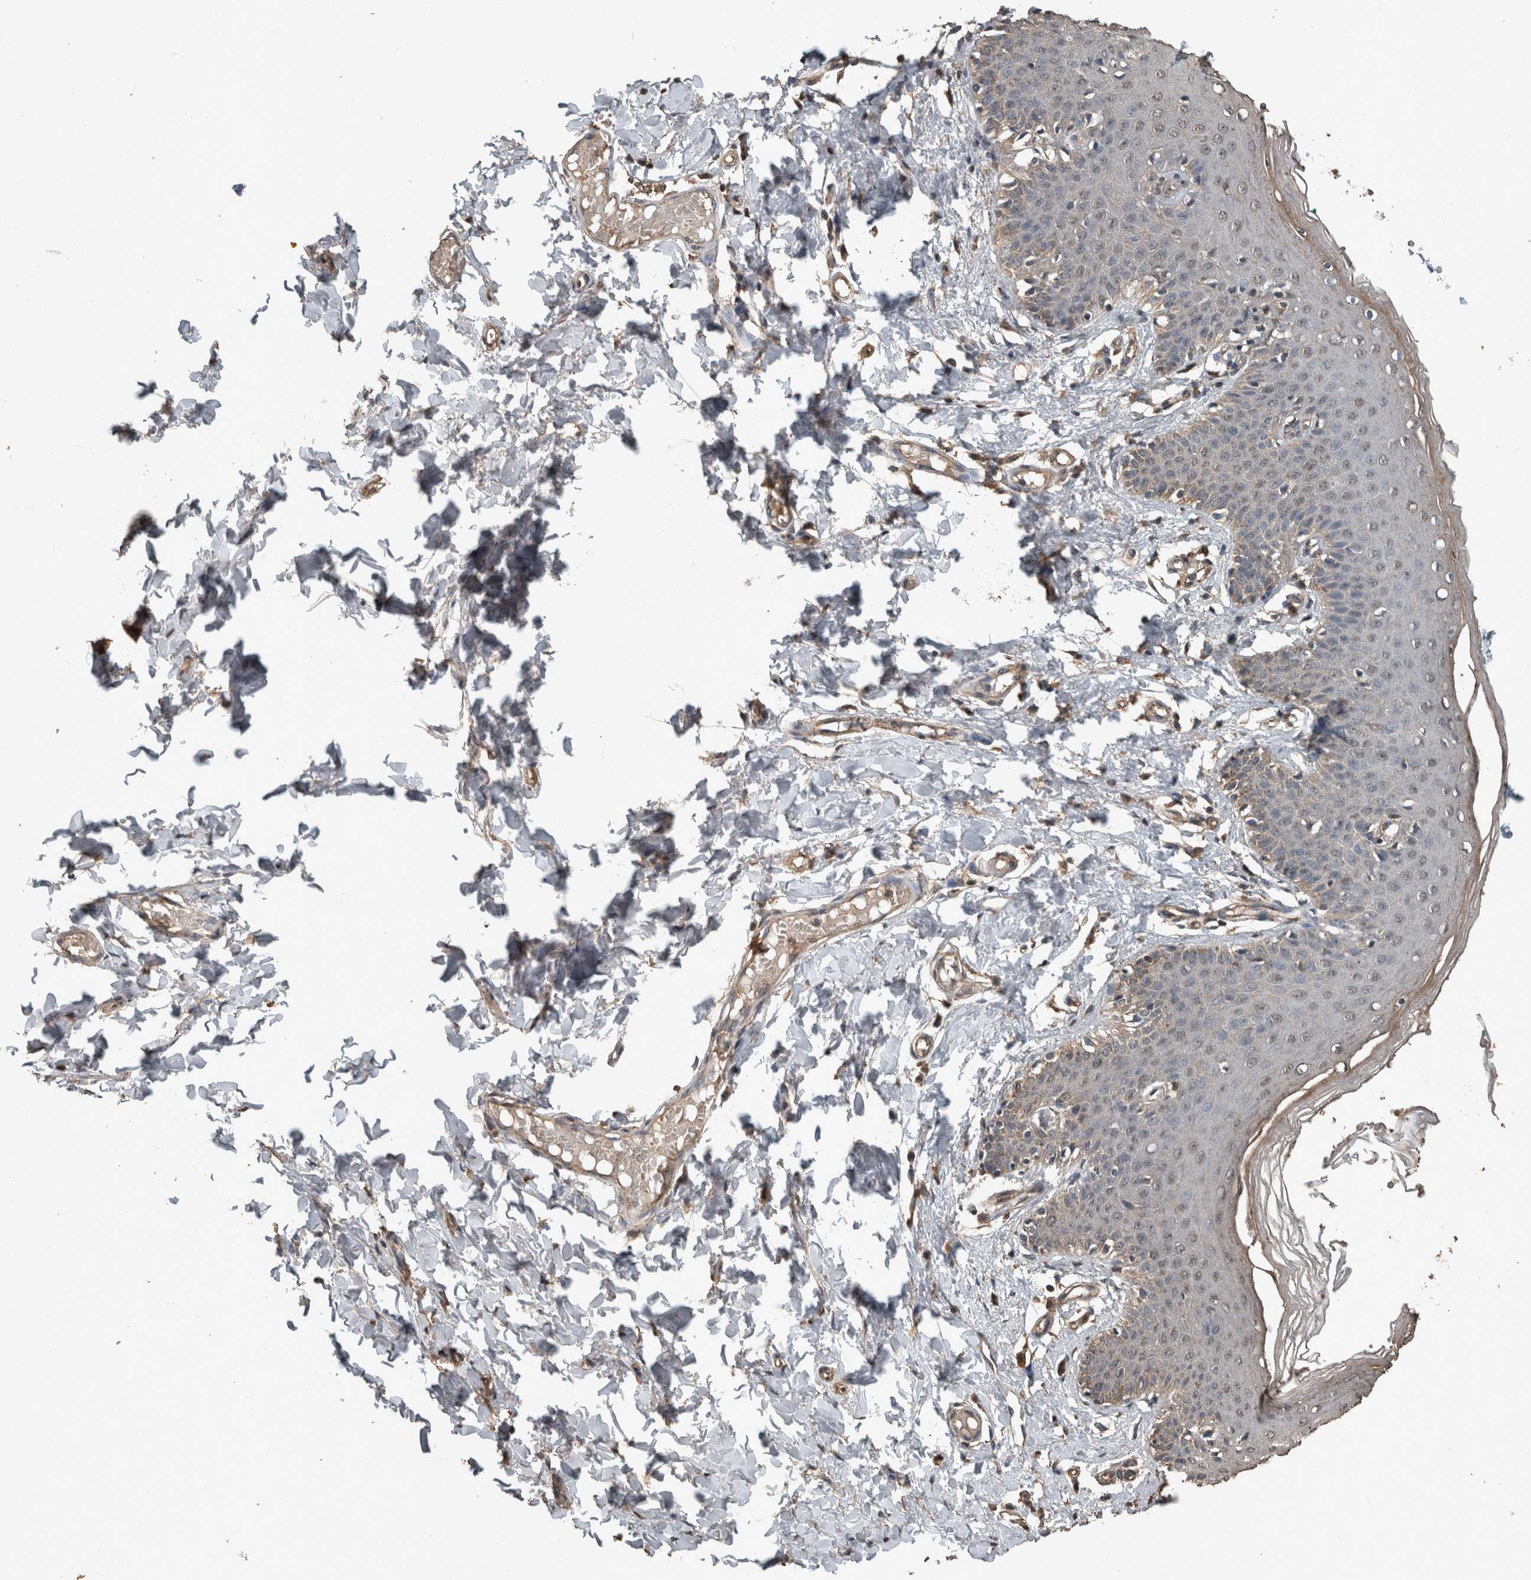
{"staining": {"intensity": "weak", "quantity": "<25%", "location": "cytoplasmic/membranous,nuclear"}, "tissue": "skin", "cell_type": "Epidermal cells", "image_type": "normal", "snomed": [{"axis": "morphology", "description": "Normal tissue, NOS"}, {"axis": "topography", "description": "Vulva"}], "caption": "IHC of unremarkable skin displays no expression in epidermal cells. Brightfield microscopy of immunohistochemistry stained with DAB (brown) and hematoxylin (blue), captured at high magnification.", "gene": "FGFRL1", "patient": {"sex": "female", "age": 66}}